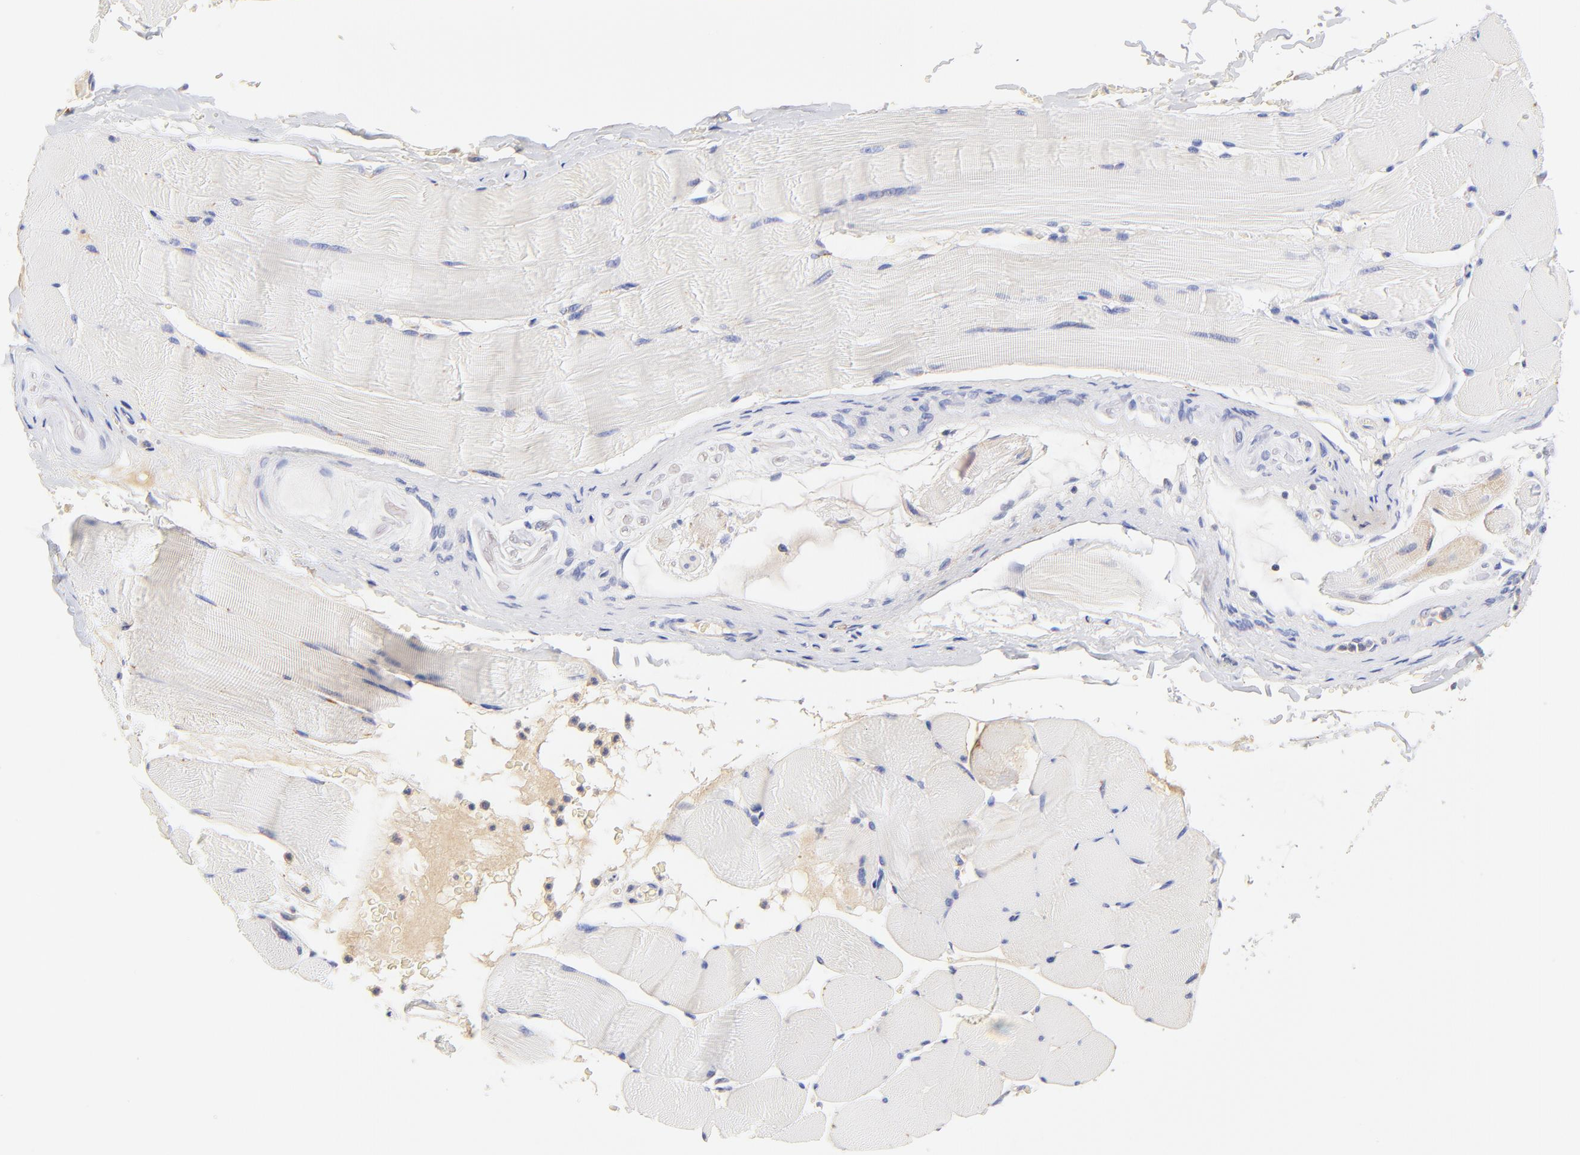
{"staining": {"intensity": "negative", "quantity": "none", "location": "none"}, "tissue": "skeletal muscle", "cell_type": "Myocytes", "image_type": "normal", "snomed": [{"axis": "morphology", "description": "Normal tissue, NOS"}, {"axis": "topography", "description": "Skeletal muscle"}], "caption": "DAB (3,3'-diaminobenzidine) immunohistochemical staining of benign human skeletal muscle shows no significant positivity in myocytes.", "gene": "MDGA2", "patient": {"sex": "male", "age": 62}}